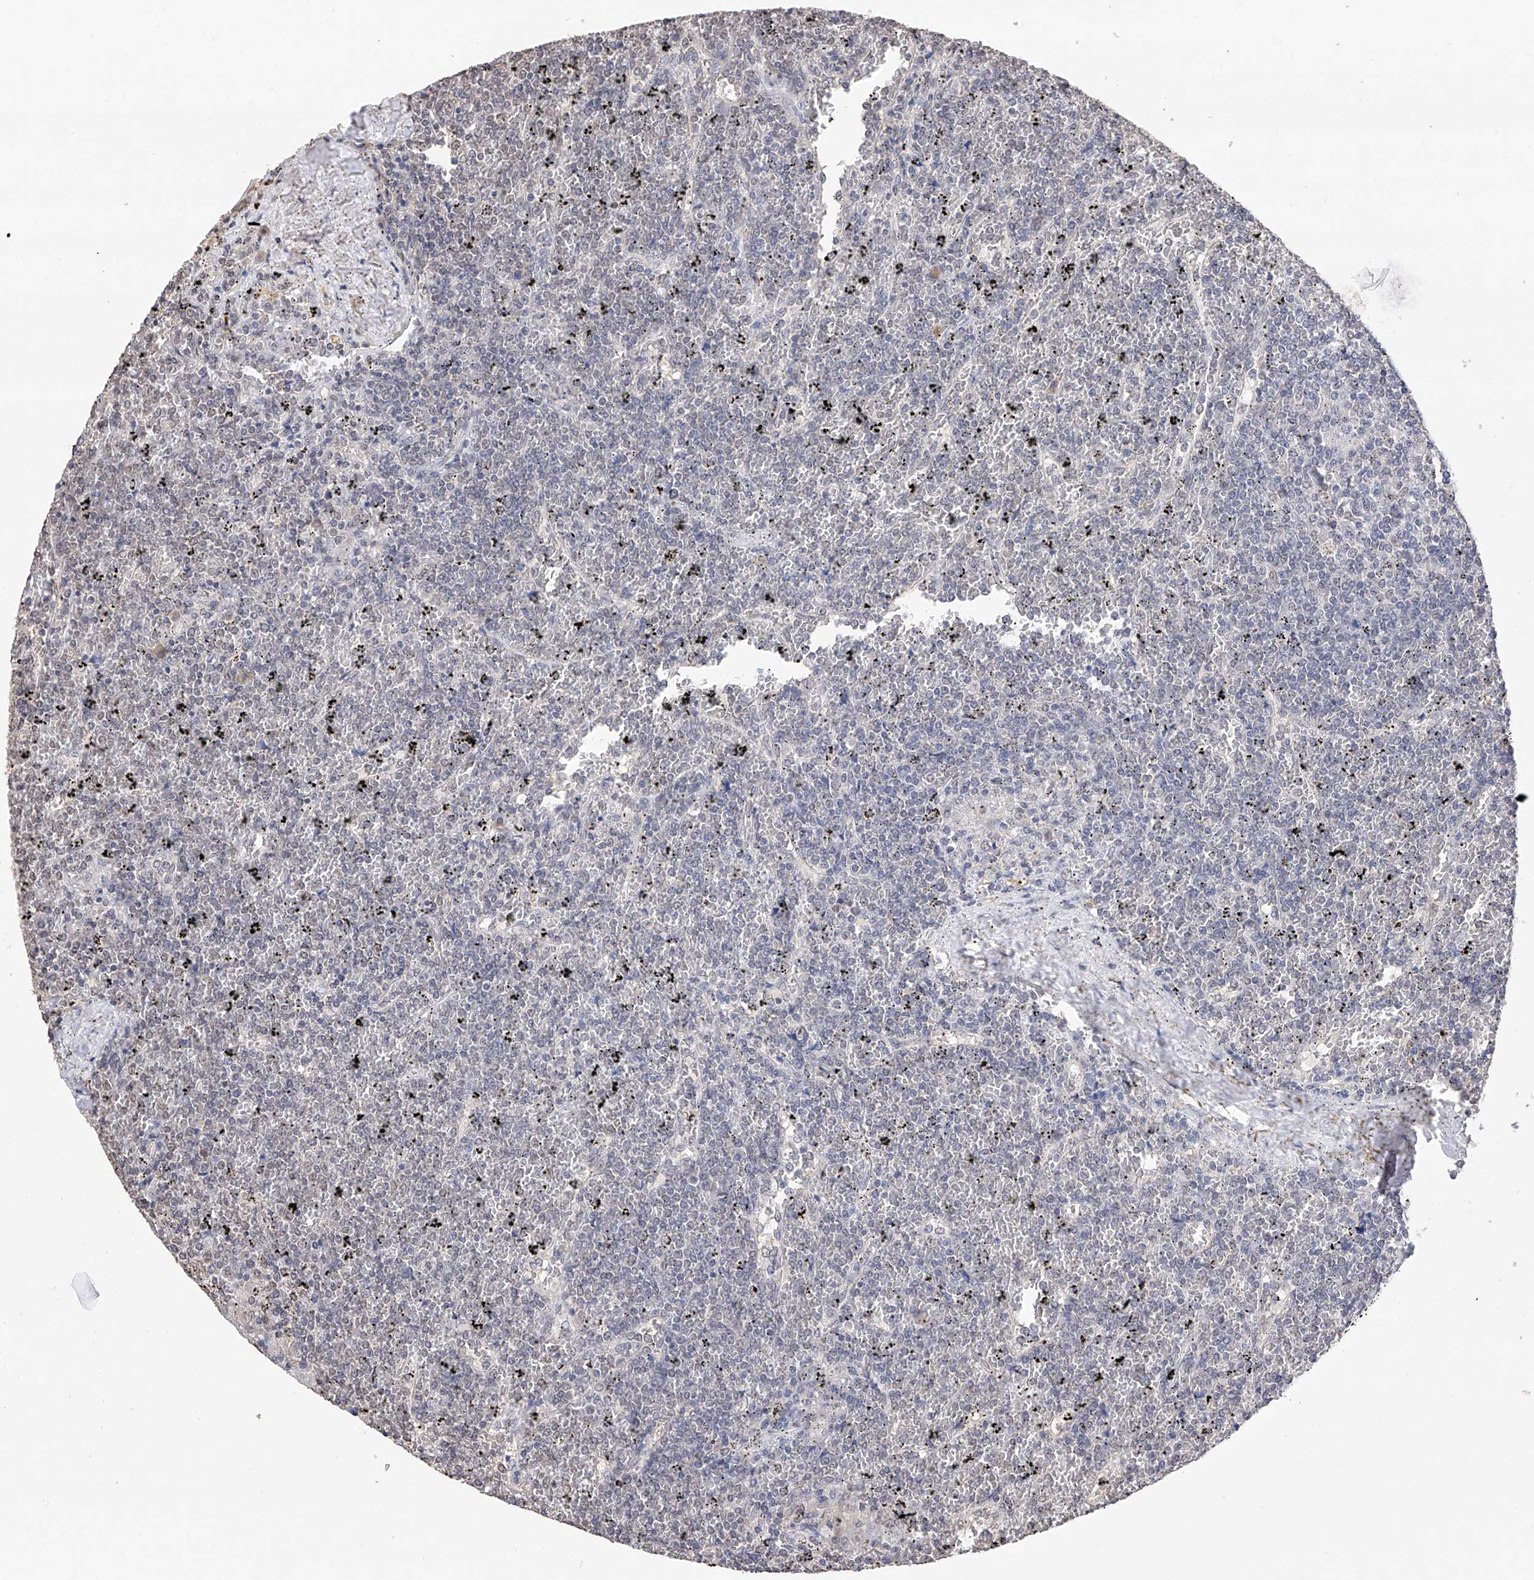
{"staining": {"intensity": "negative", "quantity": "none", "location": "none"}, "tissue": "lymphoma", "cell_type": "Tumor cells", "image_type": "cancer", "snomed": [{"axis": "morphology", "description": "Malignant lymphoma, non-Hodgkin's type, Low grade"}, {"axis": "topography", "description": "Spleen"}], "caption": "The histopathology image exhibits no staining of tumor cells in malignant lymphoma, non-Hodgkin's type (low-grade).", "gene": "DMAP1", "patient": {"sex": "female", "age": 19}}